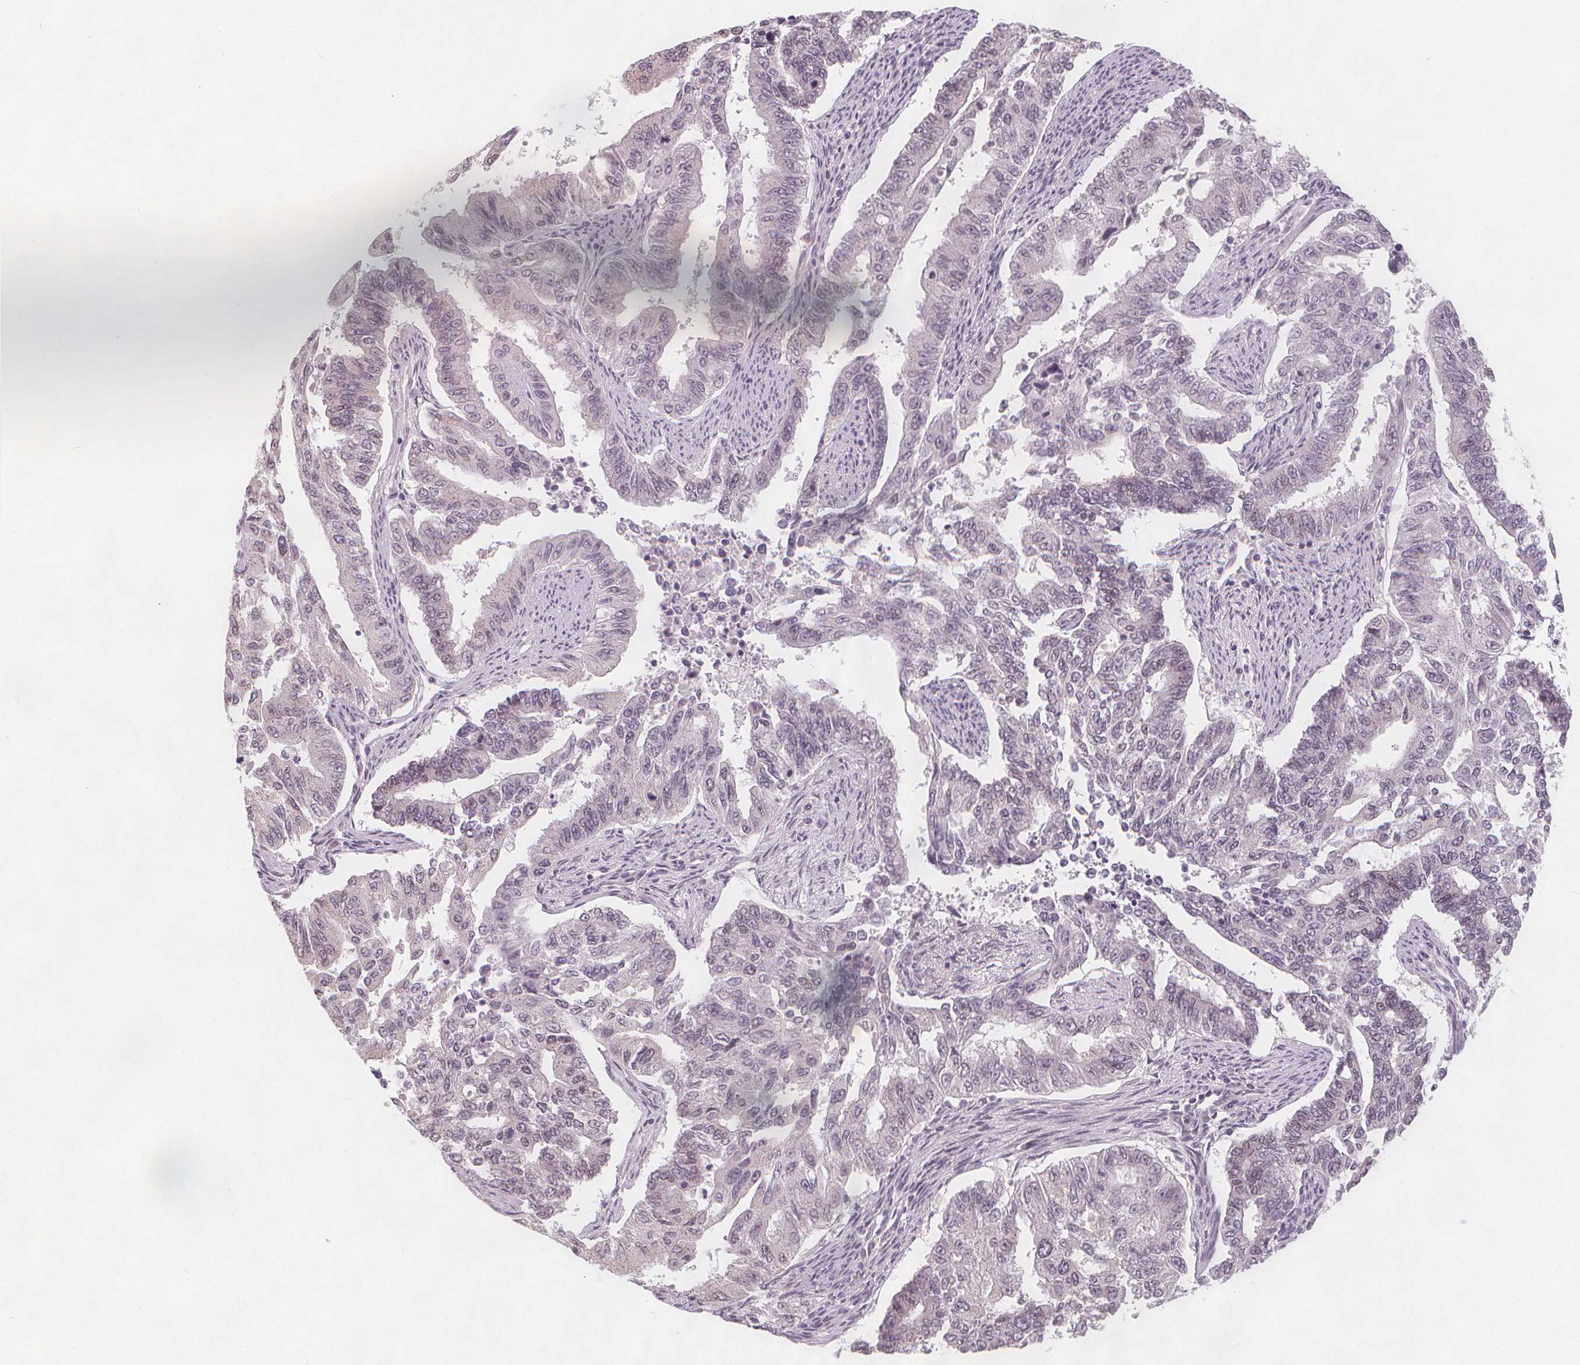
{"staining": {"intensity": "weak", "quantity": "<25%", "location": "nuclear"}, "tissue": "endometrial cancer", "cell_type": "Tumor cells", "image_type": "cancer", "snomed": [{"axis": "morphology", "description": "Adenocarcinoma, NOS"}, {"axis": "topography", "description": "Uterus"}], "caption": "This is an immunohistochemistry (IHC) photomicrograph of endometrial cancer. There is no staining in tumor cells.", "gene": "TIPIN", "patient": {"sex": "female", "age": 59}}